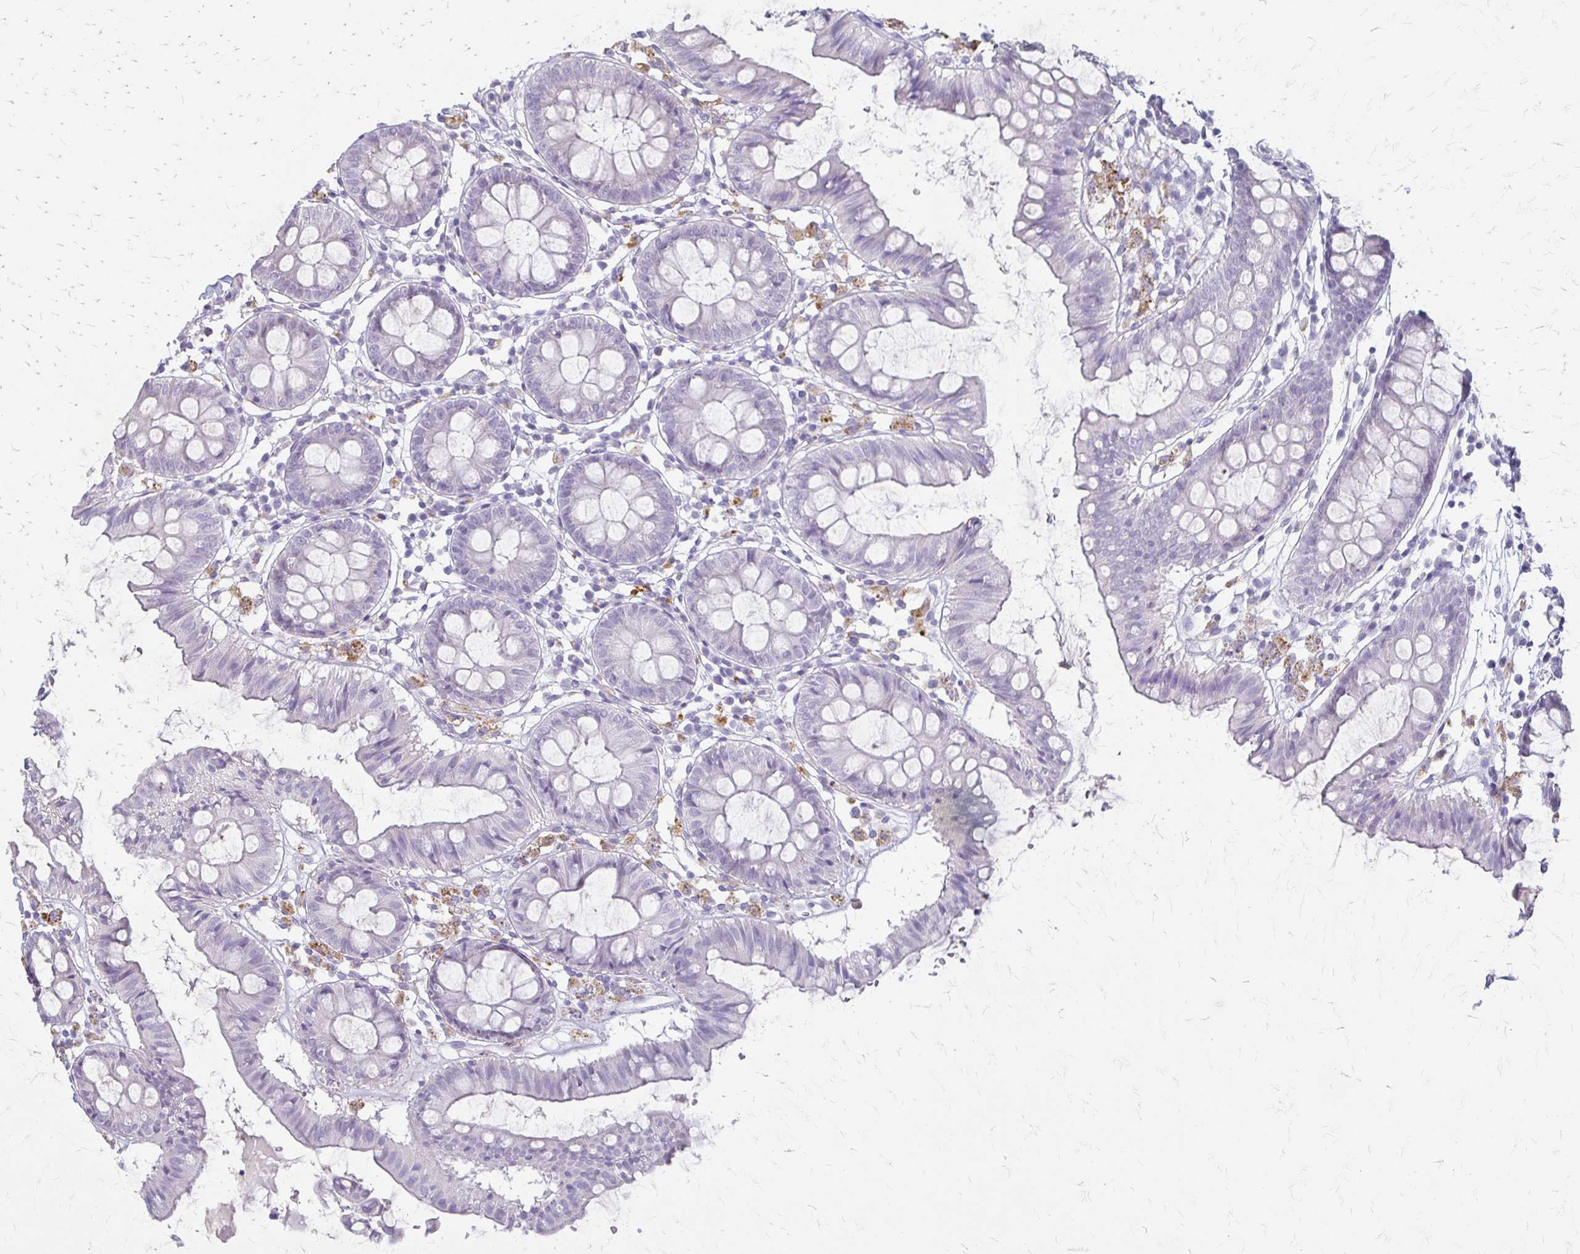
{"staining": {"intensity": "negative", "quantity": "none", "location": "none"}, "tissue": "colon", "cell_type": "Endothelial cells", "image_type": "normal", "snomed": [{"axis": "morphology", "description": "Normal tissue, NOS"}, {"axis": "topography", "description": "Colon"}], "caption": "High power microscopy image of an immunohistochemistry (IHC) photomicrograph of unremarkable colon, revealing no significant positivity in endothelial cells.", "gene": "ACP5", "patient": {"sex": "female", "age": 84}}